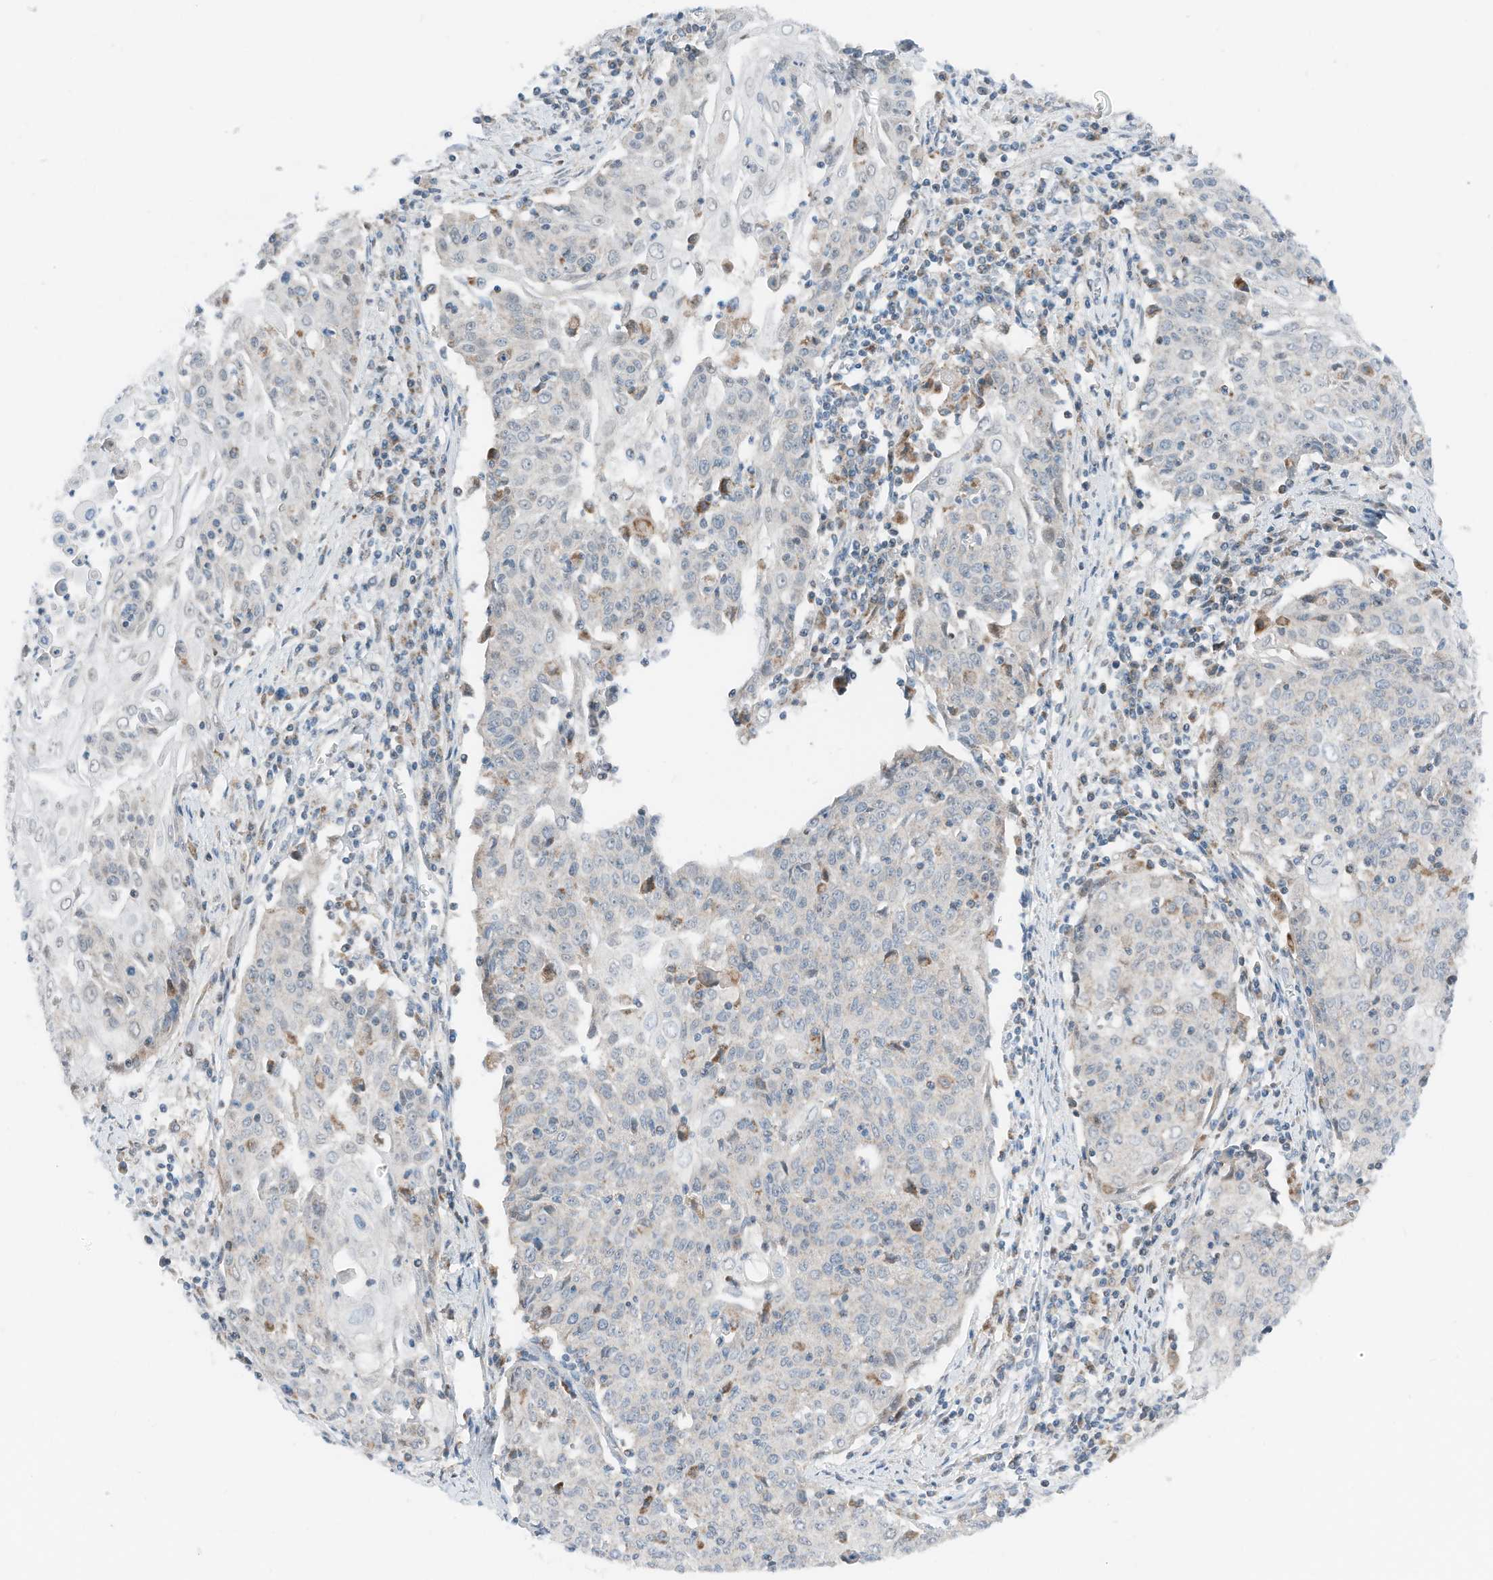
{"staining": {"intensity": "weak", "quantity": "<25%", "location": "cytoplasmic/membranous"}, "tissue": "cervical cancer", "cell_type": "Tumor cells", "image_type": "cancer", "snomed": [{"axis": "morphology", "description": "Squamous cell carcinoma, NOS"}, {"axis": "topography", "description": "Cervix"}], "caption": "Cervical cancer (squamous cell carcinoma) was stained to show a protein in brown. There is no significant expression in tumor cells.", "gene": "RMND1", "patient": {"sex": "female", "age": 48}}